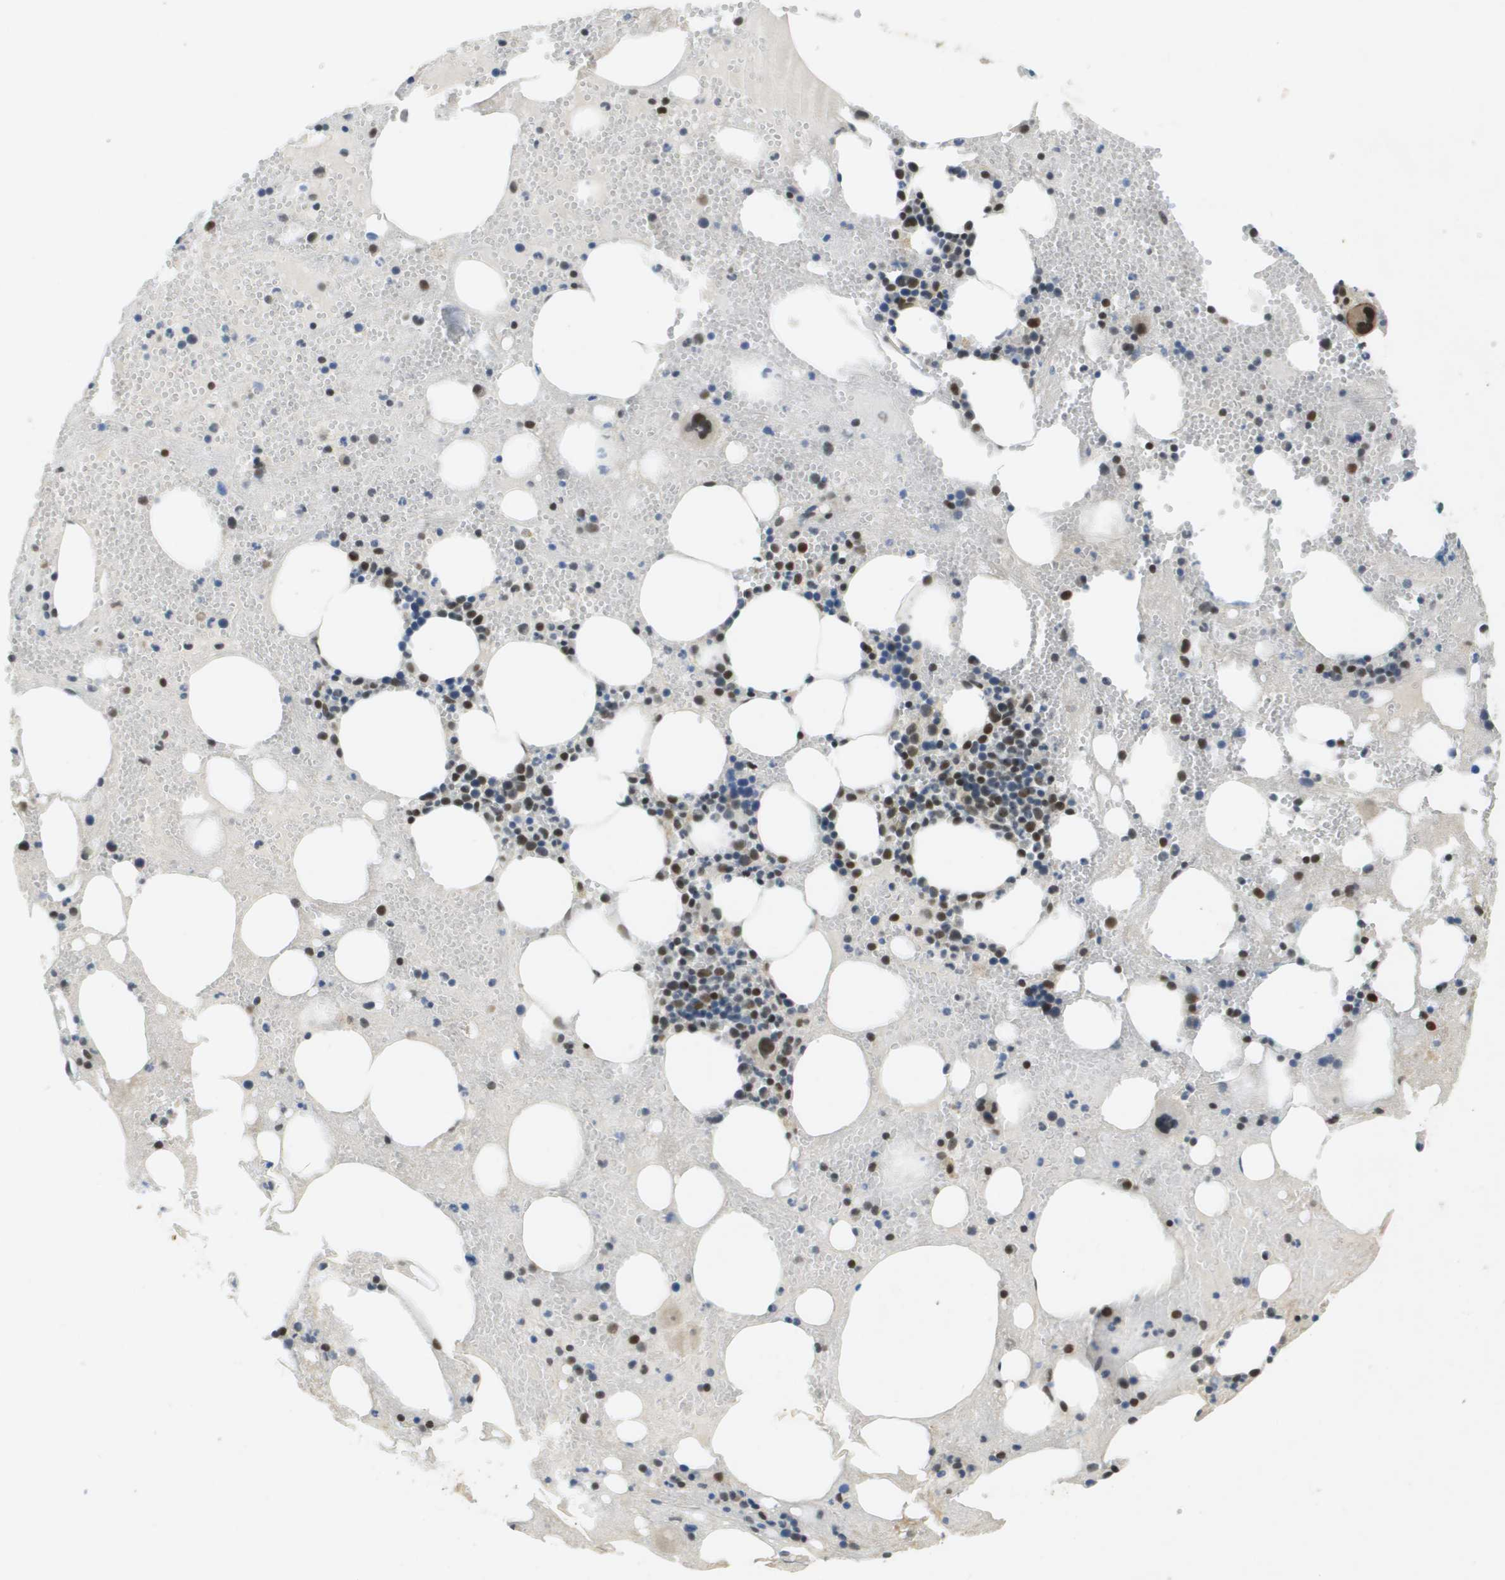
{"staining": {"intensity": "strong", "quantity": "25%-75%", "location": "nuclear"}, "tissue": "bone marrow", "cell_type": "Hematopoietic cells", "image_type": "normal", "snomed": [{"axis": "morphology", "description": "Normal tissue, NOS"}, {"axis": "morphology", "description": "Inflammation, NOS"}, {"axis": "topography", "description": "Bone marrow"}], "caption": "This is a histology image of immunohistochemistry (IHC) staining of benign bone marrow, which shows strong staining in the nuclear of hematopoietic cells.", "gene": "ARID1B", "patient": {"sex": "female", "age": 78}}